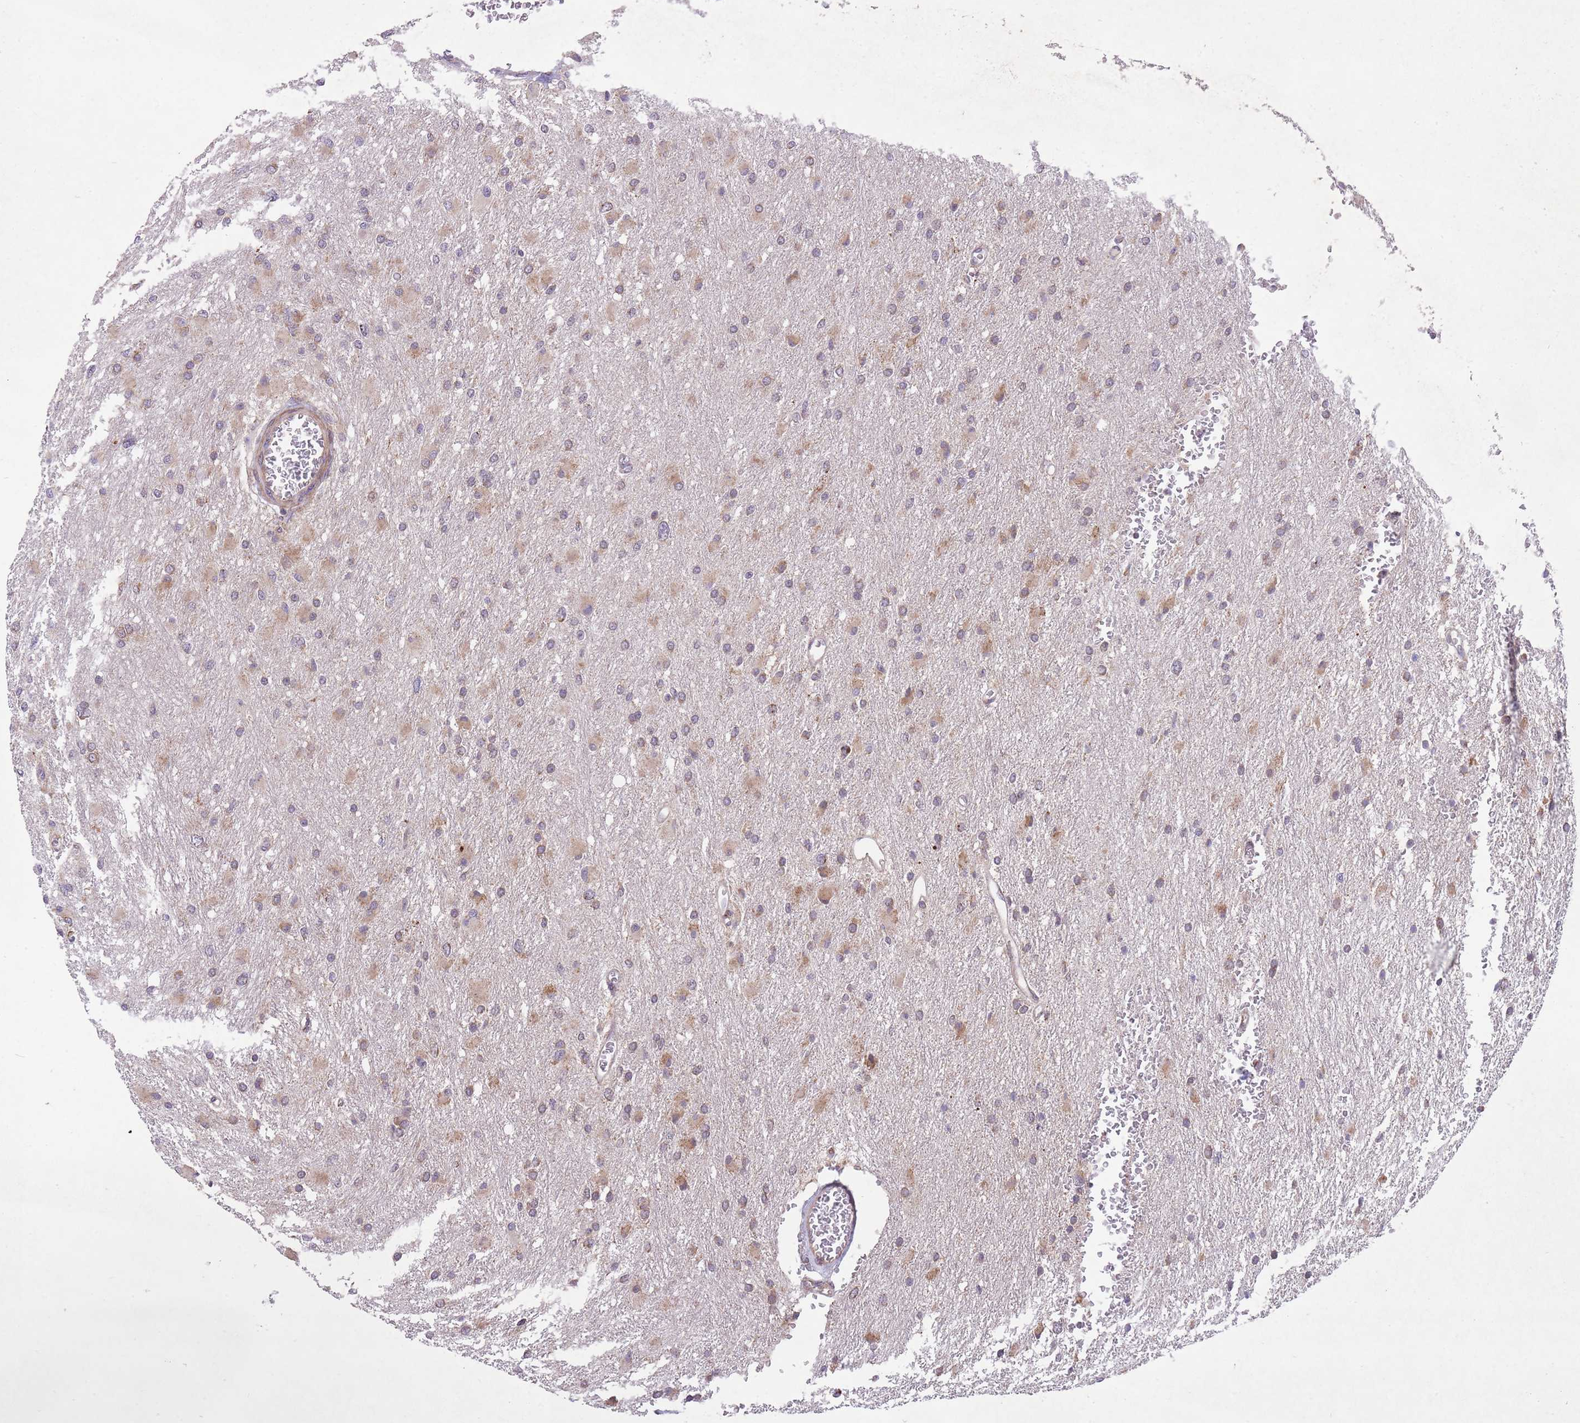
{"staining": {"intensity": "weak", "quantity": "25%-75%", "location": "cytoplasmic/membranous"}, "tissue": "glioma", "cell_type": "Tumor cells", "image_type": "cancer", "snomed": [{"axis": "morphology", "description": "Glioma, malignant, High grade"}, {"axis": "topography", "description": "Cerebral cortex"}], "caption": "DAB (3,3'-diaminobenzidine) immunohistochemical staining of human glioma reveals weak cytoplasmic/membranous protein positivity in about 25%-75% of tumor cells.", "gene": "TTLL3", "patient": {"sex": "female", "age": 36}}